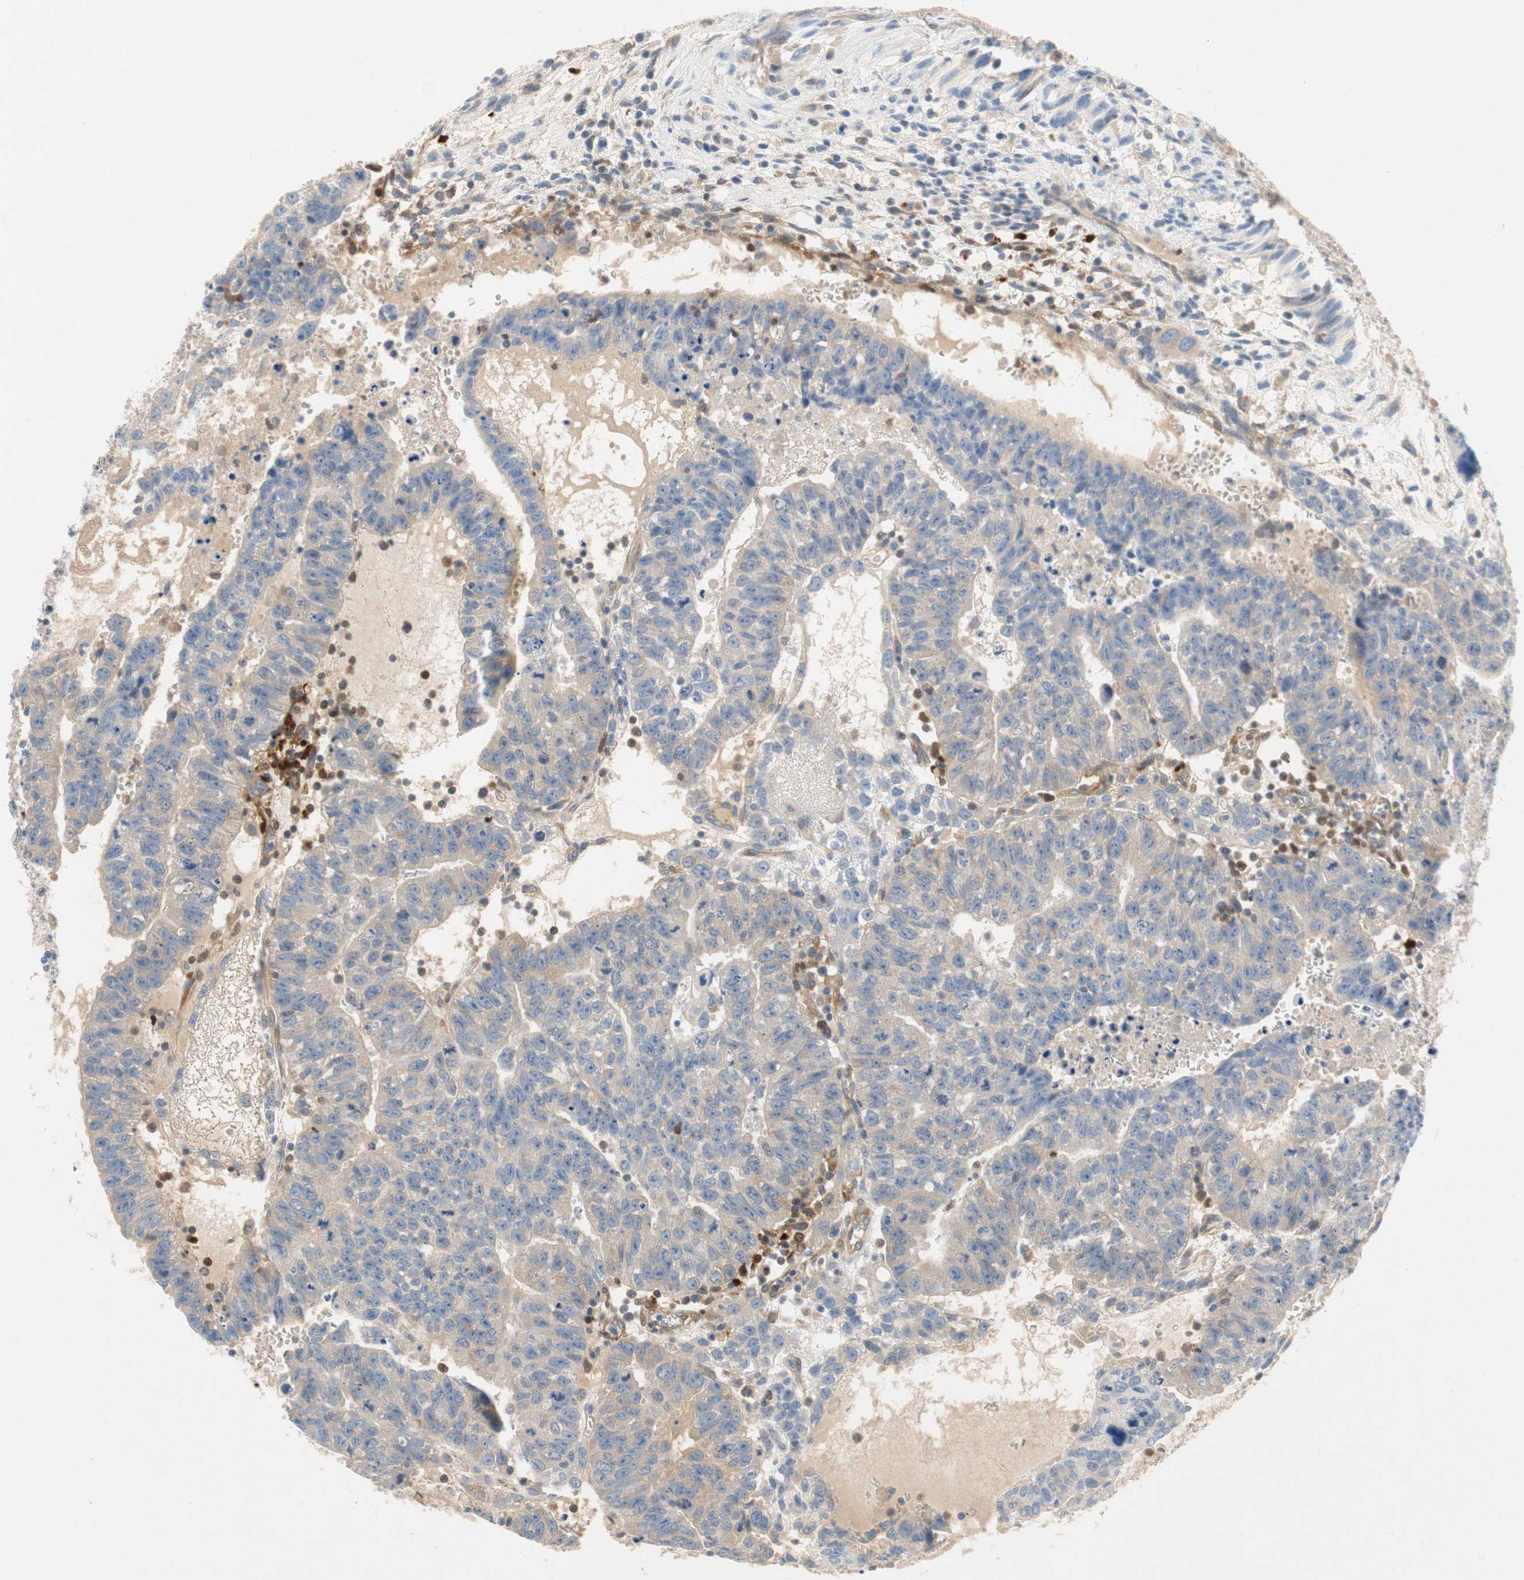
{"staining": {"intensity": "weak", "quantity": "<25%", "location": "cytoplasmic/membranous"}, "tissue": "testis cancer", "cell_type": "Tumor cells", "image_type": "cancer", "snomed": [{"axis": "morphology", "description": "Seminoma, NOS"}, {"axis": "morphology", "description": "Carcinoma, Embryonal, NOS"}, {"axis": "topography", "description": "Testis"}], "caption": "Immunohistochemical staining of testis cancer demonstrates no significant positivity in tumor cells. The staining was performed using DAB (3,3'-diaminobenzidine) to visualize the protein expression in brown, while the nuclei were stained in blue with hematoxylin (Magnification: 20x).", "gene": "RELB", "patient": {"sex": "male", "age": 52}}